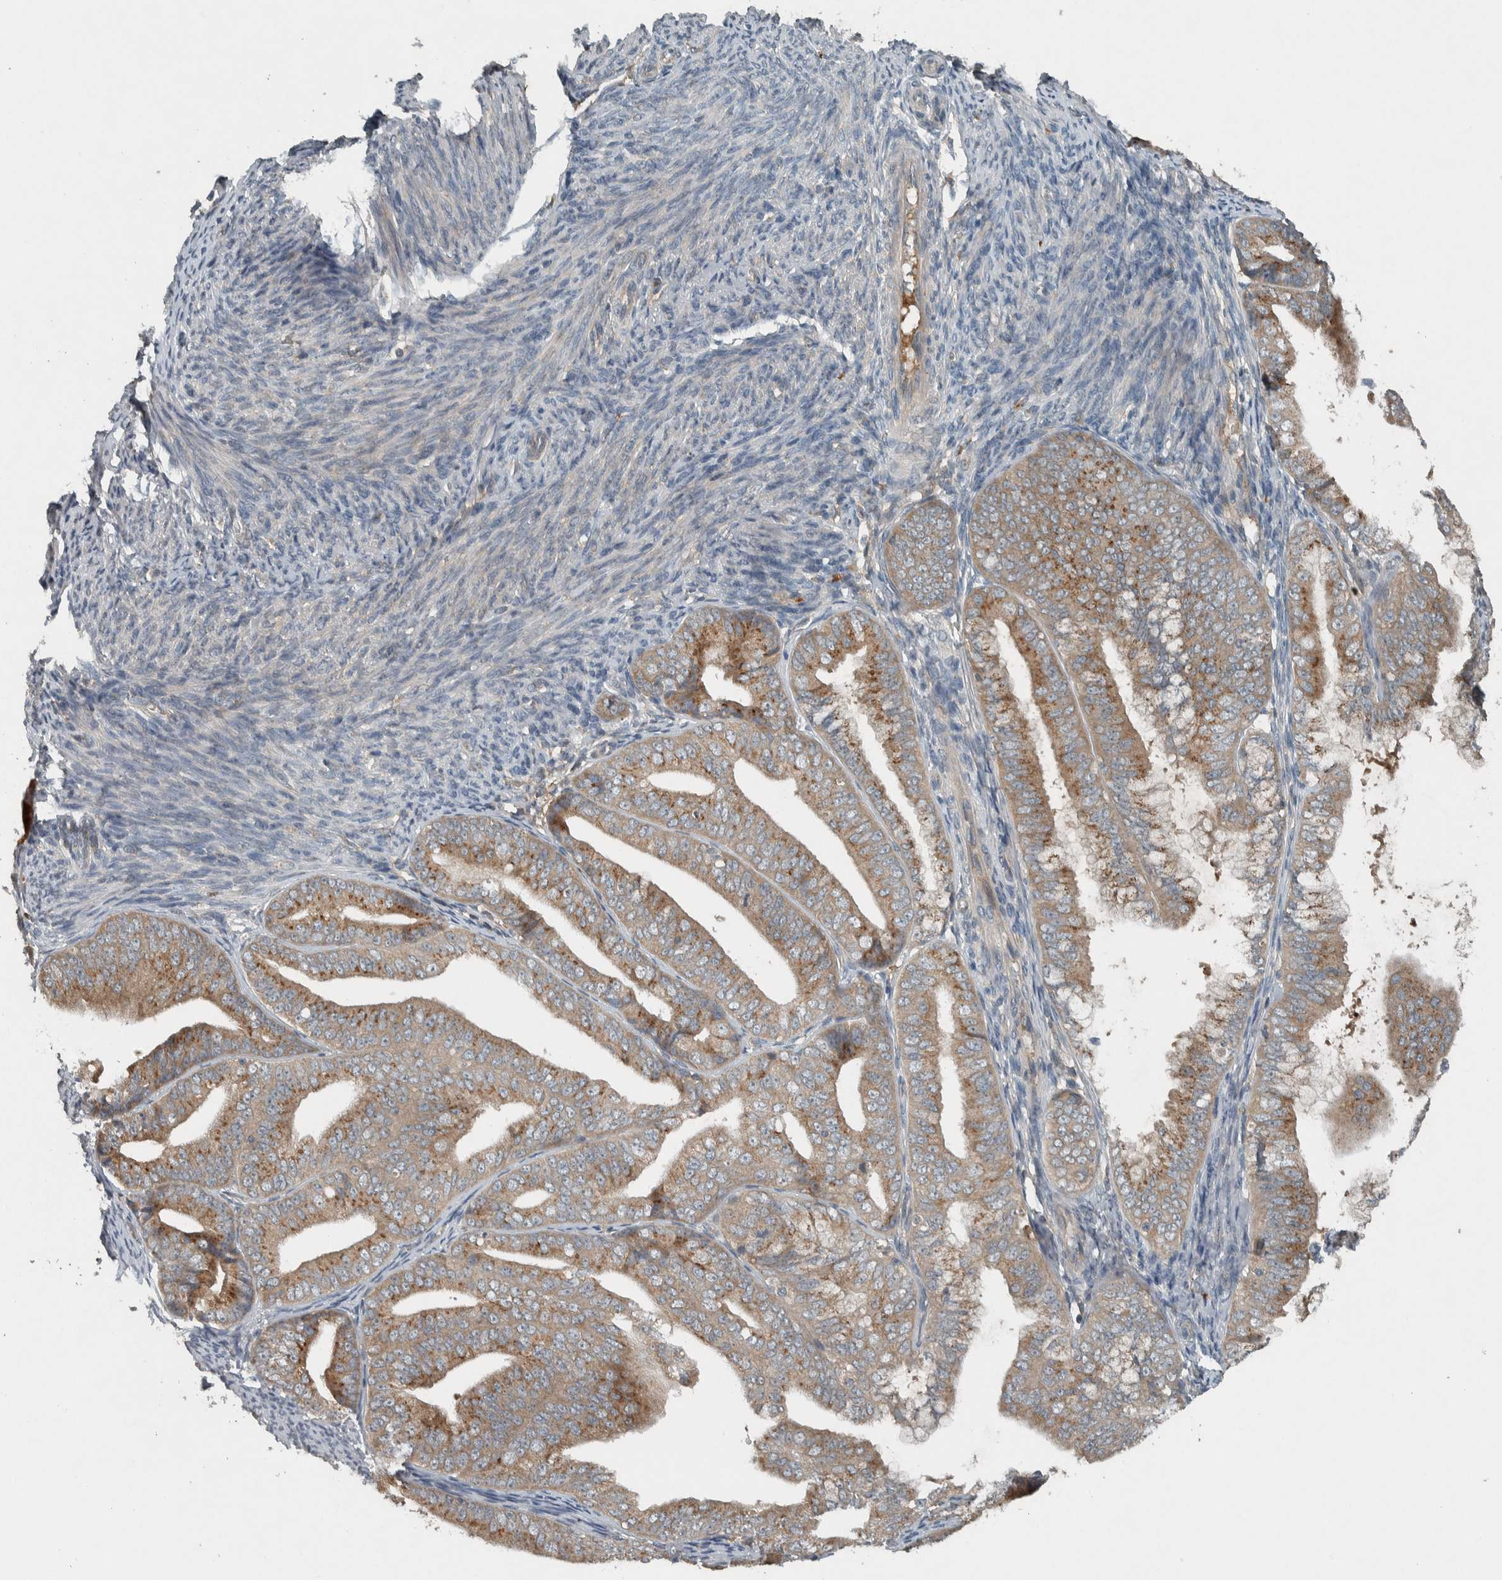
{"staining": {"intensity": "moderate", "quantity": "25%-75%", "location": "cytoplasmic/membranous"}, "tissue": "endometrial cancer", "cell_type": "Tumor cells", "image_type": "cancer", "snomed": [{"axis": "morphology", "description": "Adenocarcinoma, NOS"}, {"axis": "topography", "description": "Endometrium"}], "caption": "Protein staining of adenocarcinoma (endometrial) tissue demonstrates moderate cytoplasmic/membranous expression in approximately 25%-75% of tumor cells.", "gene": "CLCN2", "patient": {"sex": "female", "age": 63}}